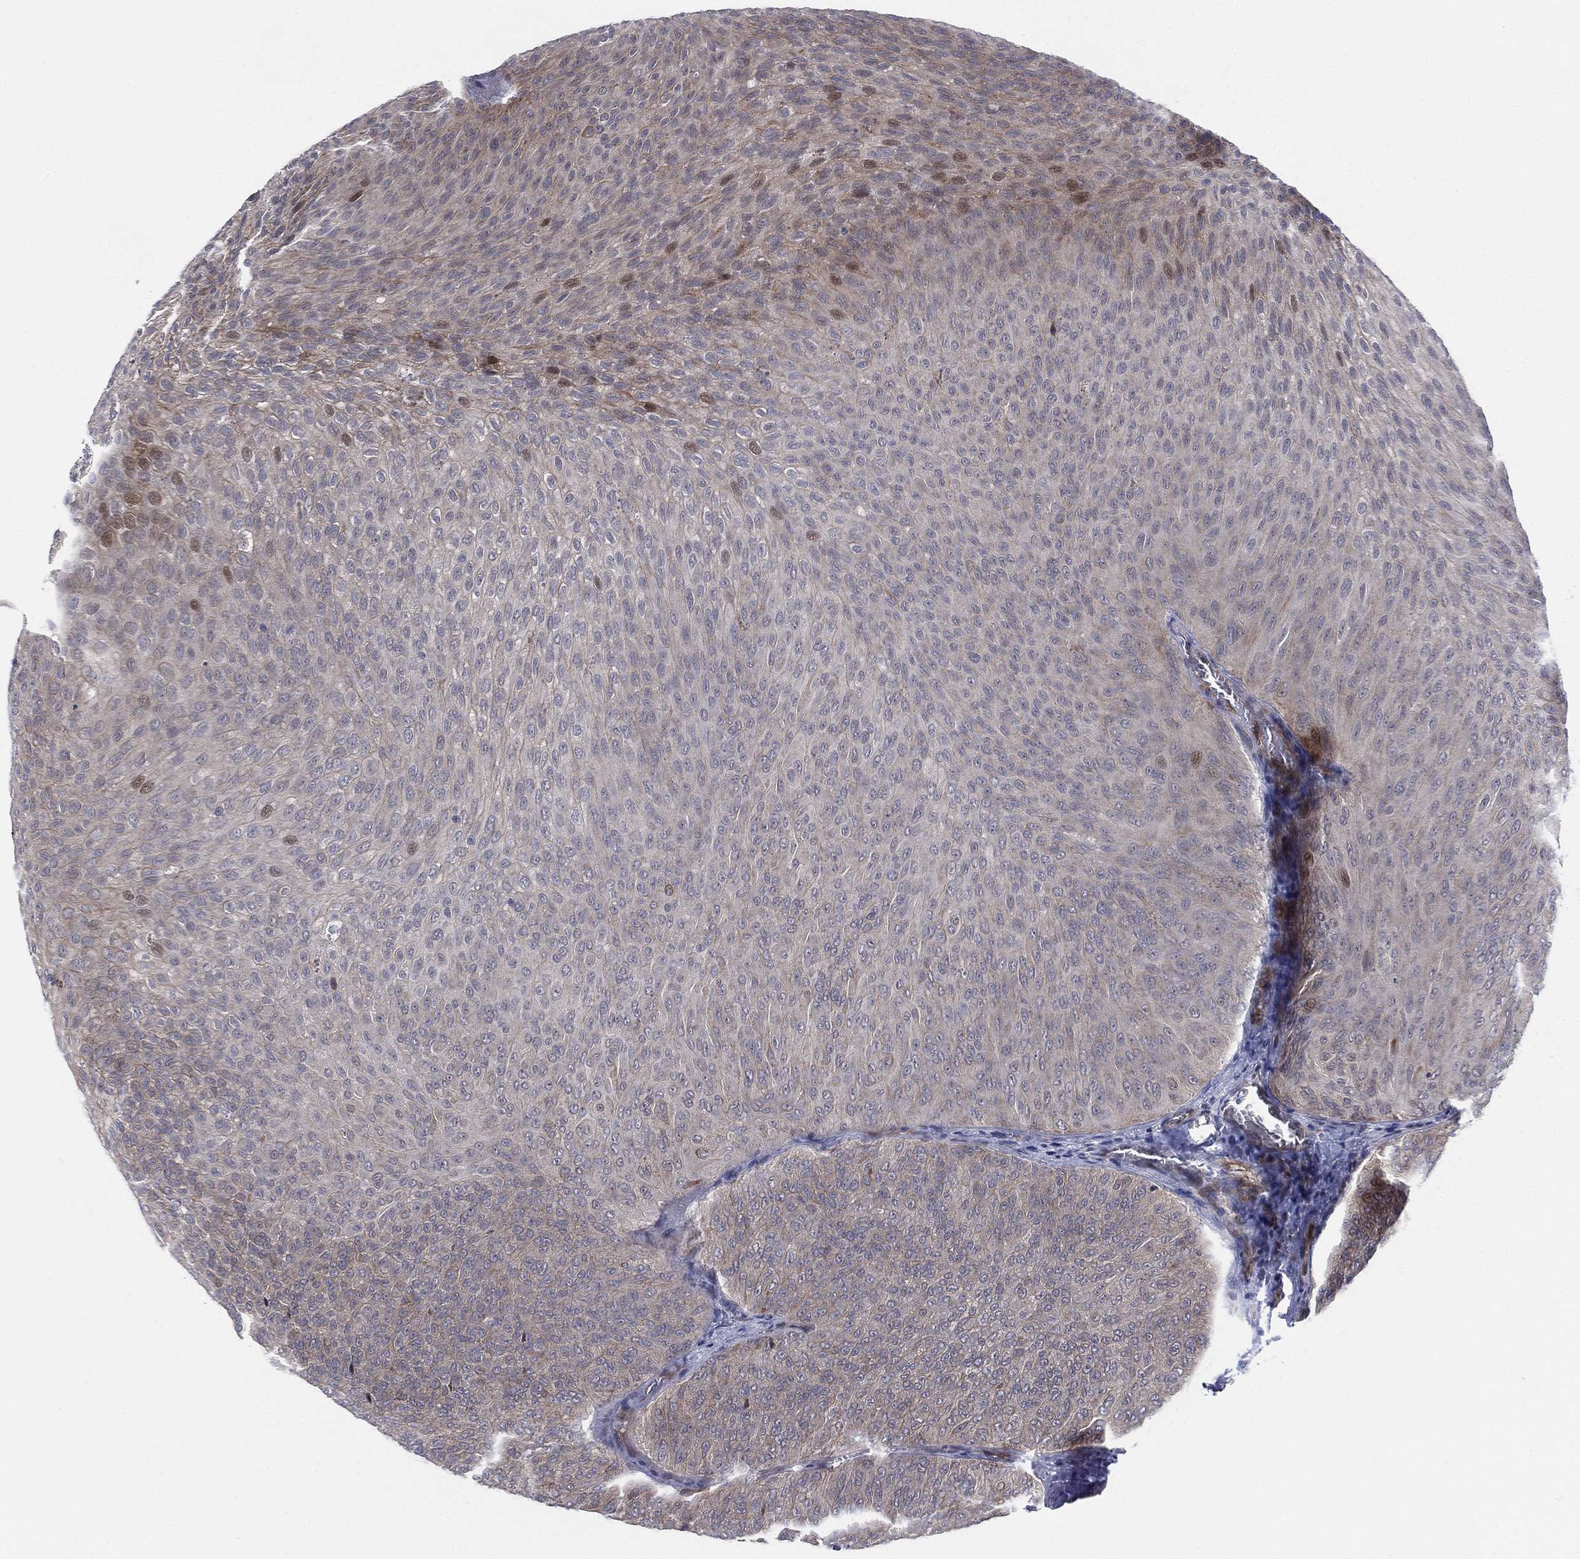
{"staining": {"intensity": "moderate", "quantity": "<25%", "location": "cytoplasmic/membranous"}, "tissue": "urothelial cancer", "cell_type": "Tumor cells", "image_type": "cancer", "snomed": [{"axis": "morphology", "description": "Urothelial carcinoma, Low grade"}, {"axis": "topography", "description": "Urinary bladder"}], "caption": "Immunohistochemical staining of human low-grade urothelial carcinoma displays low levels of moderate cytoplasmic/membranous expression in about <25% of tumor cells. The staining was performed using DAB, with brown indicating positive protein expression. Nuclei are stained blue with hematoxylin.", "gene": "UTP14A", "patient": {"sex": "male", "age": 78}}